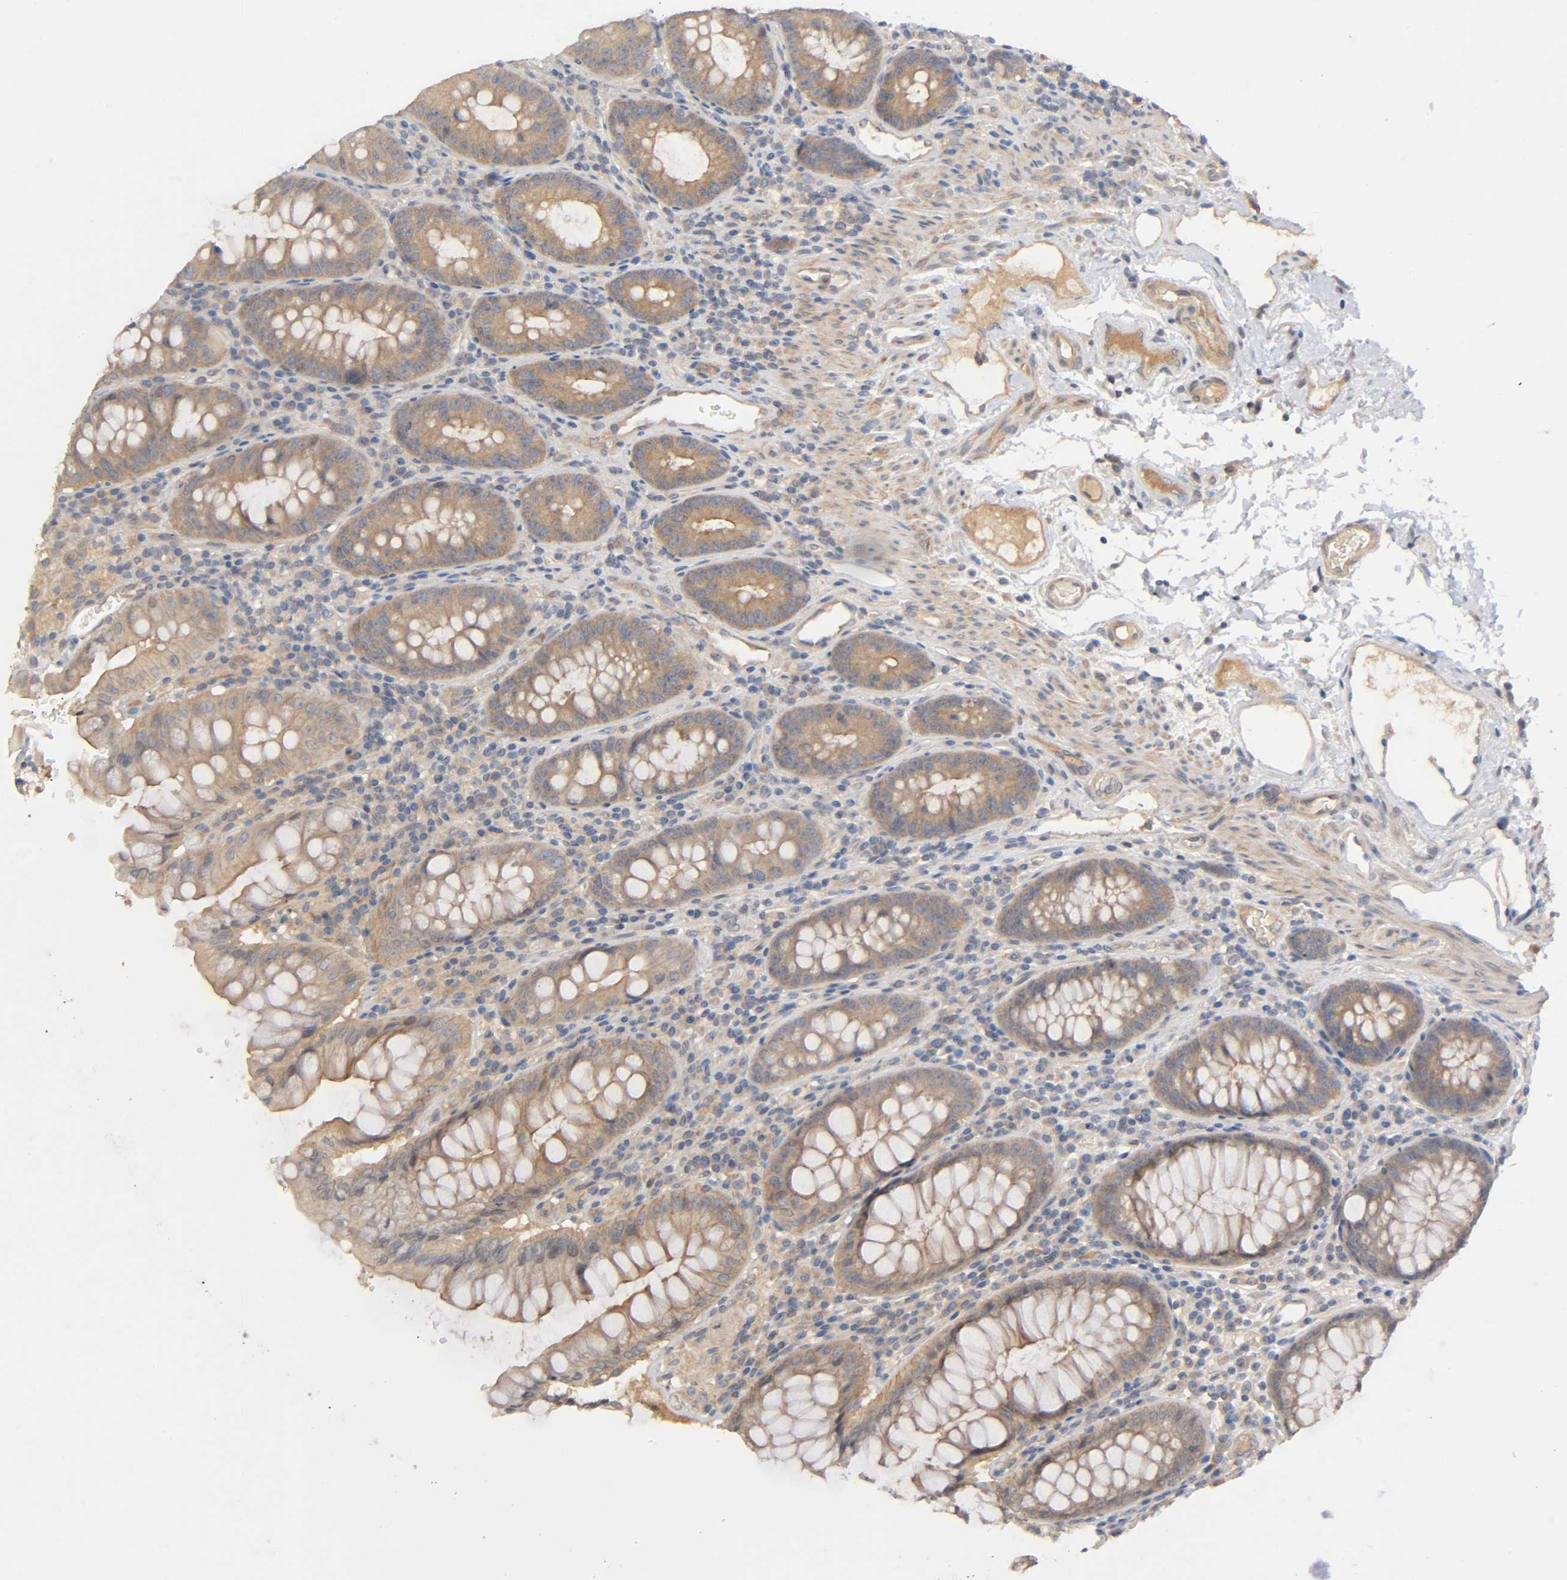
{"staining": {"intensity": "weak", "quantity": ">75%", "location": "cytoplasmic/membranous"}, "tissue": "colon", "cell_type": "Endothelial cells", "image_type": "normal", "snomed": [{"axis": "morphology", "description": "Normal tissue, NOS"}, {"axis": "topography", "description": "Colon"}], "caption": "High-magnification brightfield microscopy of benign colon stained with DAB (brown) and counterstained with hematoxylin (blue). endothelial cells exhibit weak cytoplasmic/membranous expression is seen in about>75% of cells. Immunohistochemistry (ihc) stains the protein in brown and the nuclei are stained blue.", "gene": "CPB2", "patient": {"sex": "female", "age": 46}}